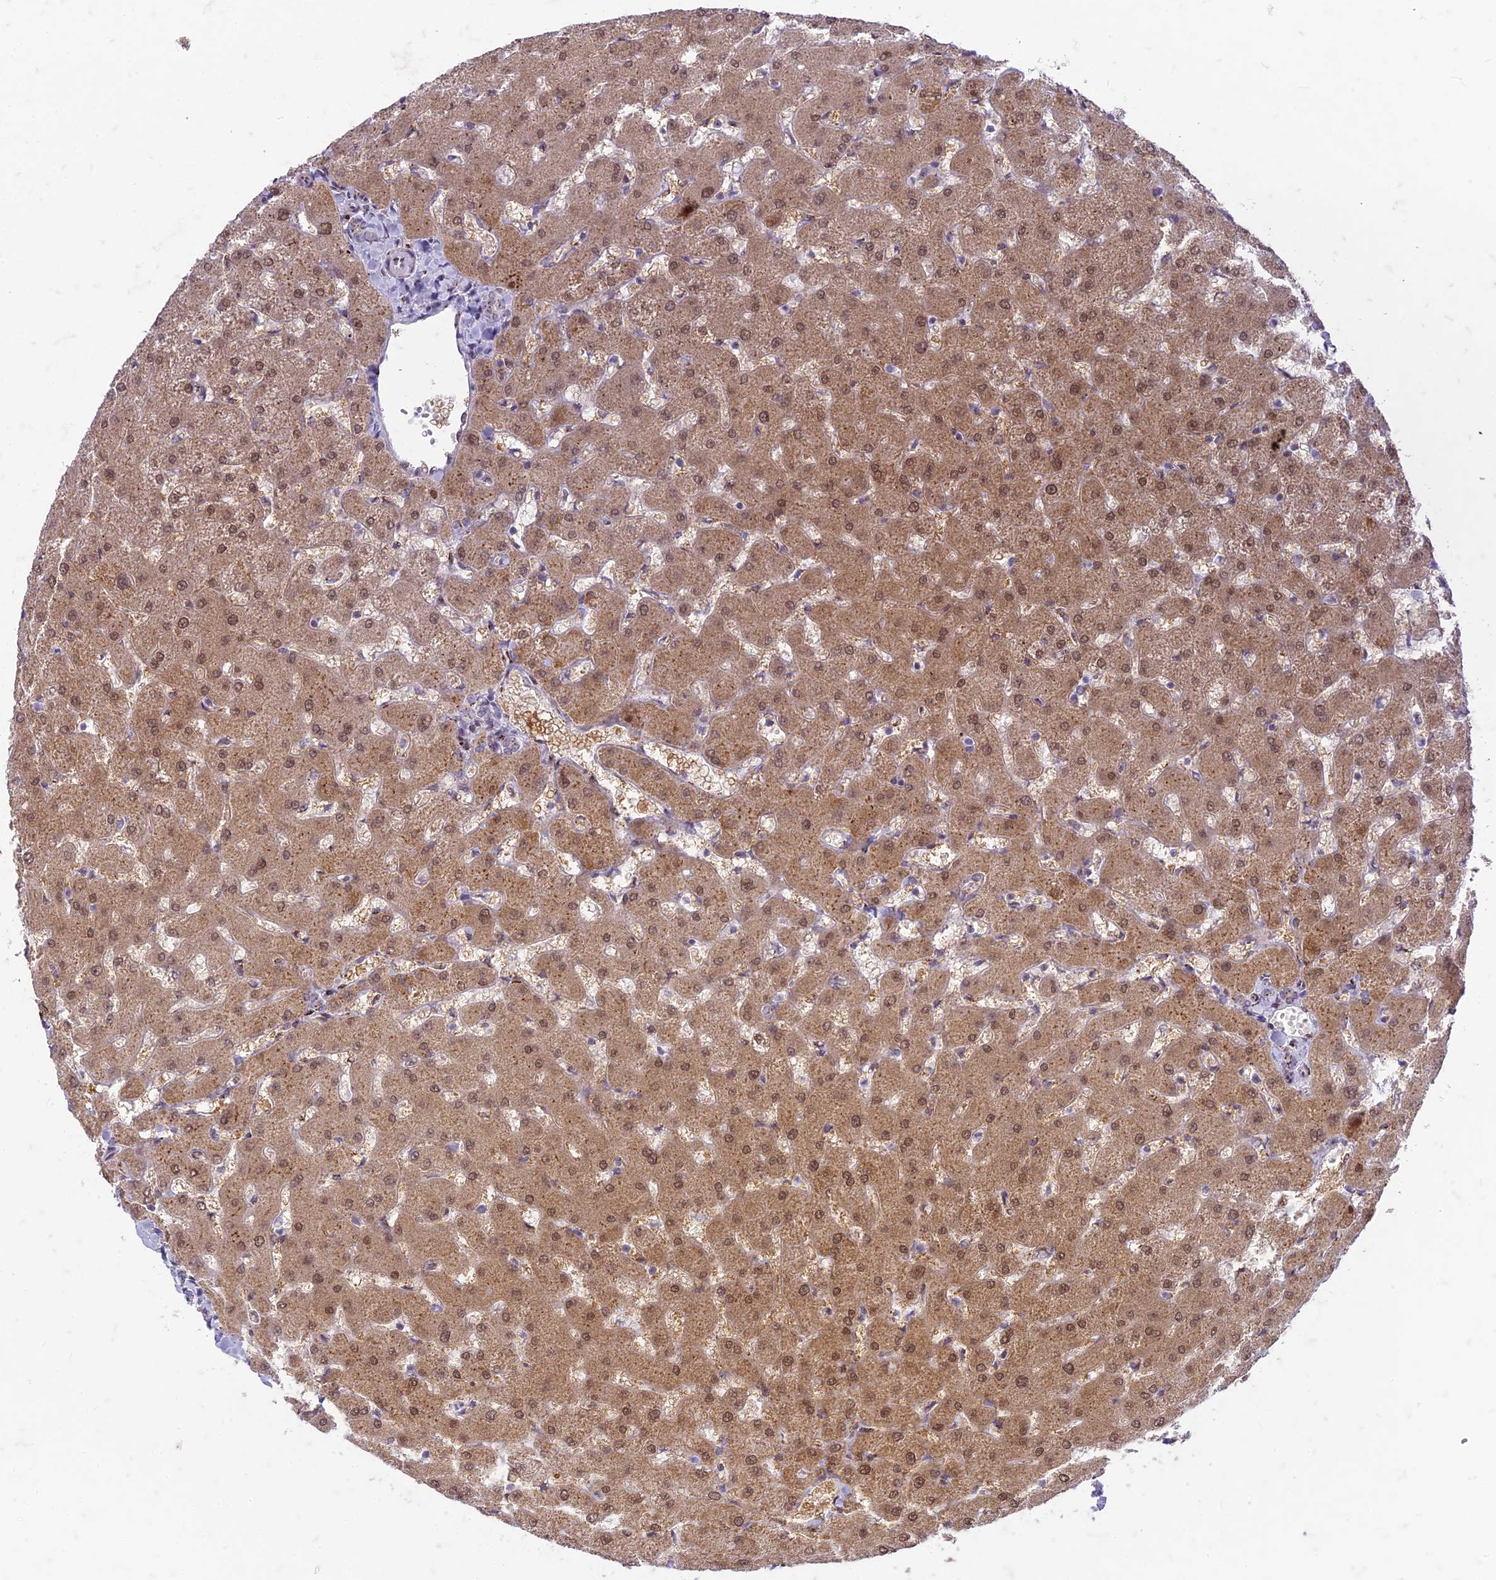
{"staining": {"intensity": "weak", "quantity": "25%-75%", "location": "cytoplasmic/membranous,nuclear"}, "tissue": "liver", "cell_type": "Cholangiocytes", "image_type": "normal", "snomed": [{"axis": "morphology", "description": "Normal tissue, NOS"}, {"axis": "topography", "description": "Liver"}], "caption": "A high-resolution image shows immunohistochemistry staining of unremarkable liver, which reveals weak cytoplasmic/membranous,nuclear staining in about 25%-75% of cholangiocytes. (brown staining indicates protein expression, while blue staining denotes nuclei).", "gene": "FAM3C", "patient": {"sex": "female", "age": 63}}